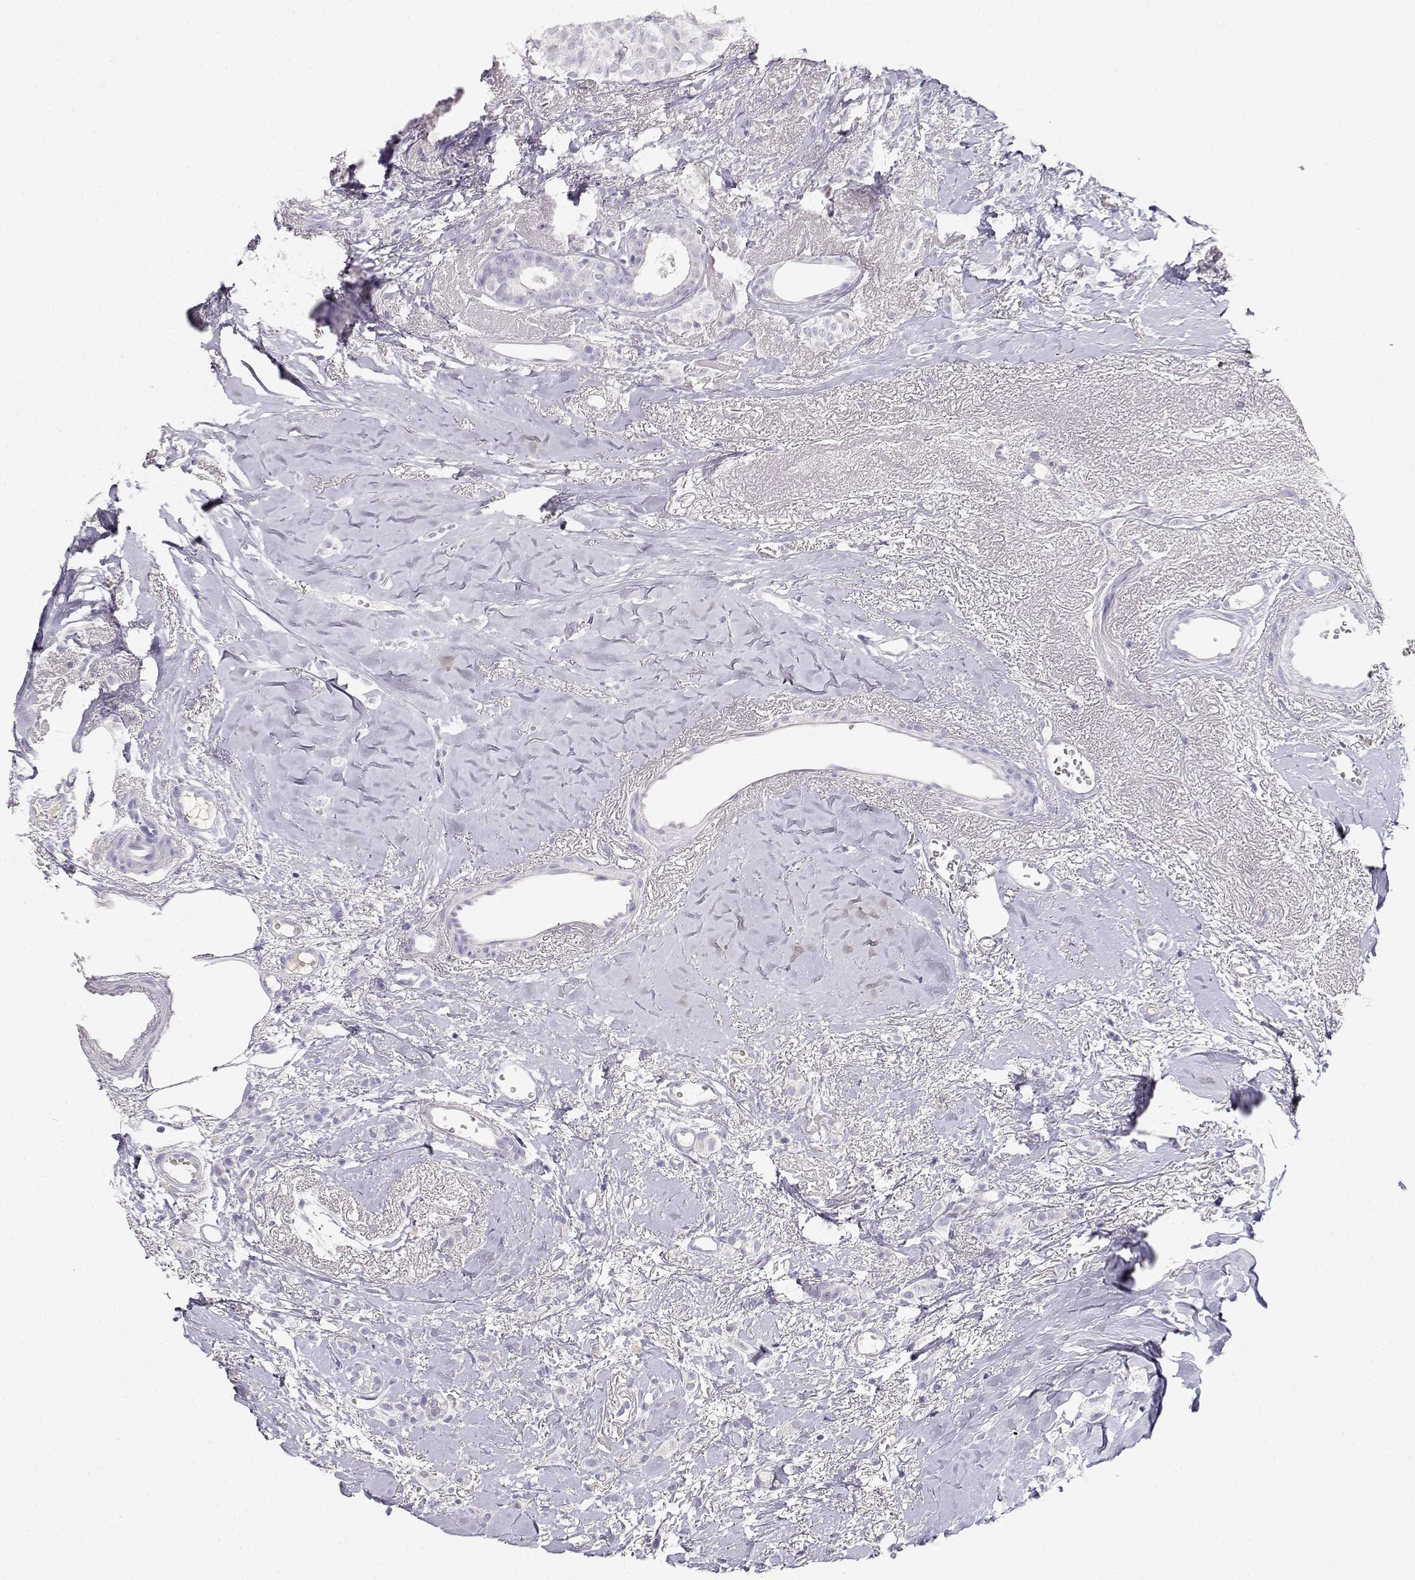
{"staining": {"intensity": "negative", "quantity": "none", "location": "none"}, "tissue": "breast cancer", "cell_type": "Tumor cells", "image_type": "cancer", "snomed": [{"axis": "morphology", "description": "Duct carcinoma"}, {"axis": "topography", "description": "Breast"}], "caption": "IHC photomicrograph of human breast infiltrating ductal carcinoma stained for a protein (brown), which displays no staining in tumor cells.", "gene": "GPR174", "patient": {"sex": "female", "age": 85}}